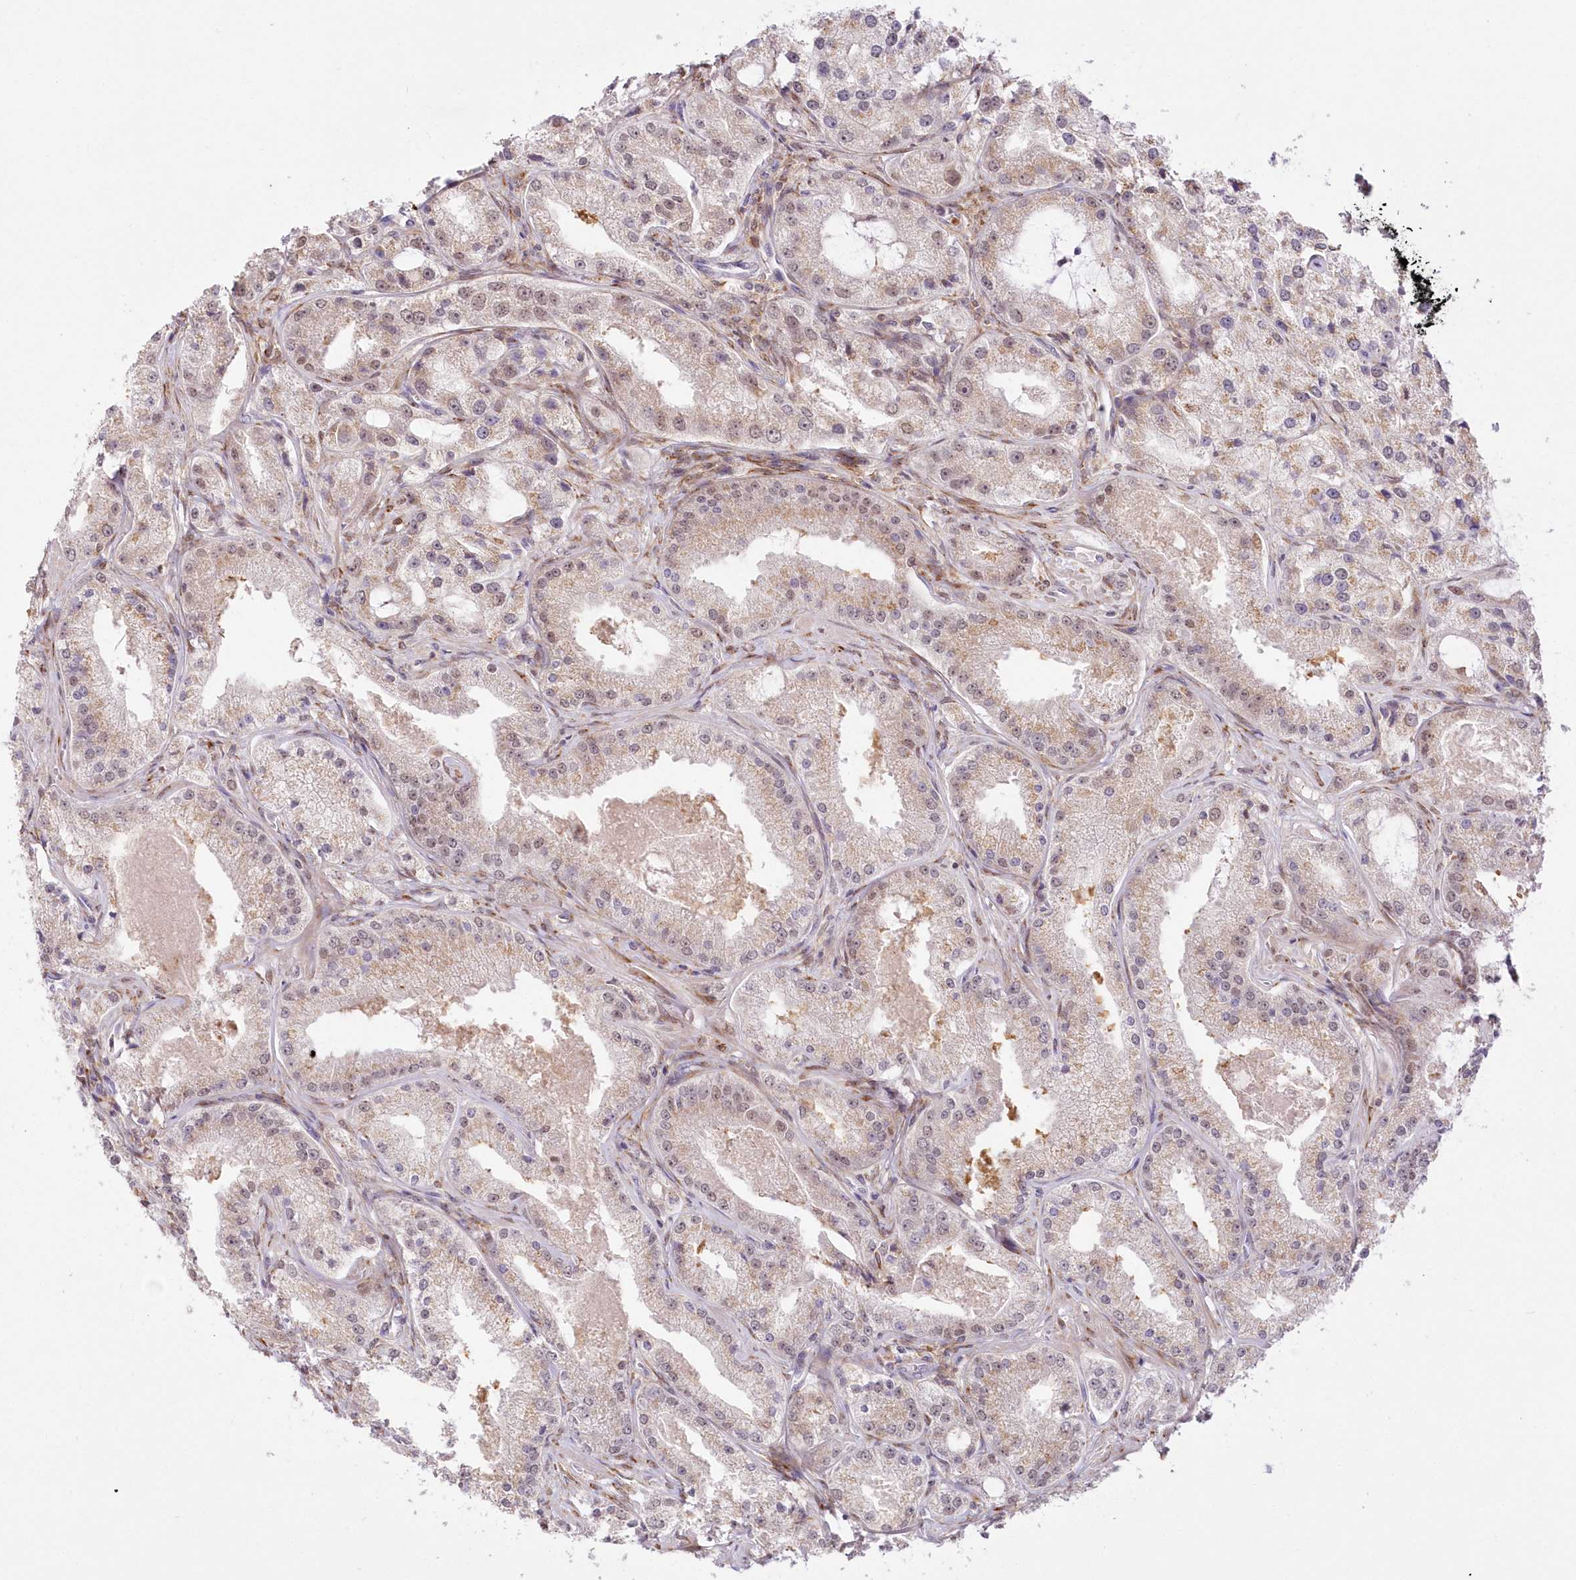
{"staining": {"intensity": "weak", "quantity": "25%-75%", "location": "nuclear"}, "tissue": "prostate cancer", "cell_type": "Tumor cells", "image_type": "cancer", "snomed": [{"axis": "morphology", "description": "Adenocarcinoma, Low grade"}, {"axis": "topography", "description": "Prostate"}], "caption": "Human adenocarcinoma (low-grade) (prostate) stained with a protein marker demonstrates weak staining in tumor cells.", "gene": "LDB1", "patient": {"sex": "male", "age": 69}}